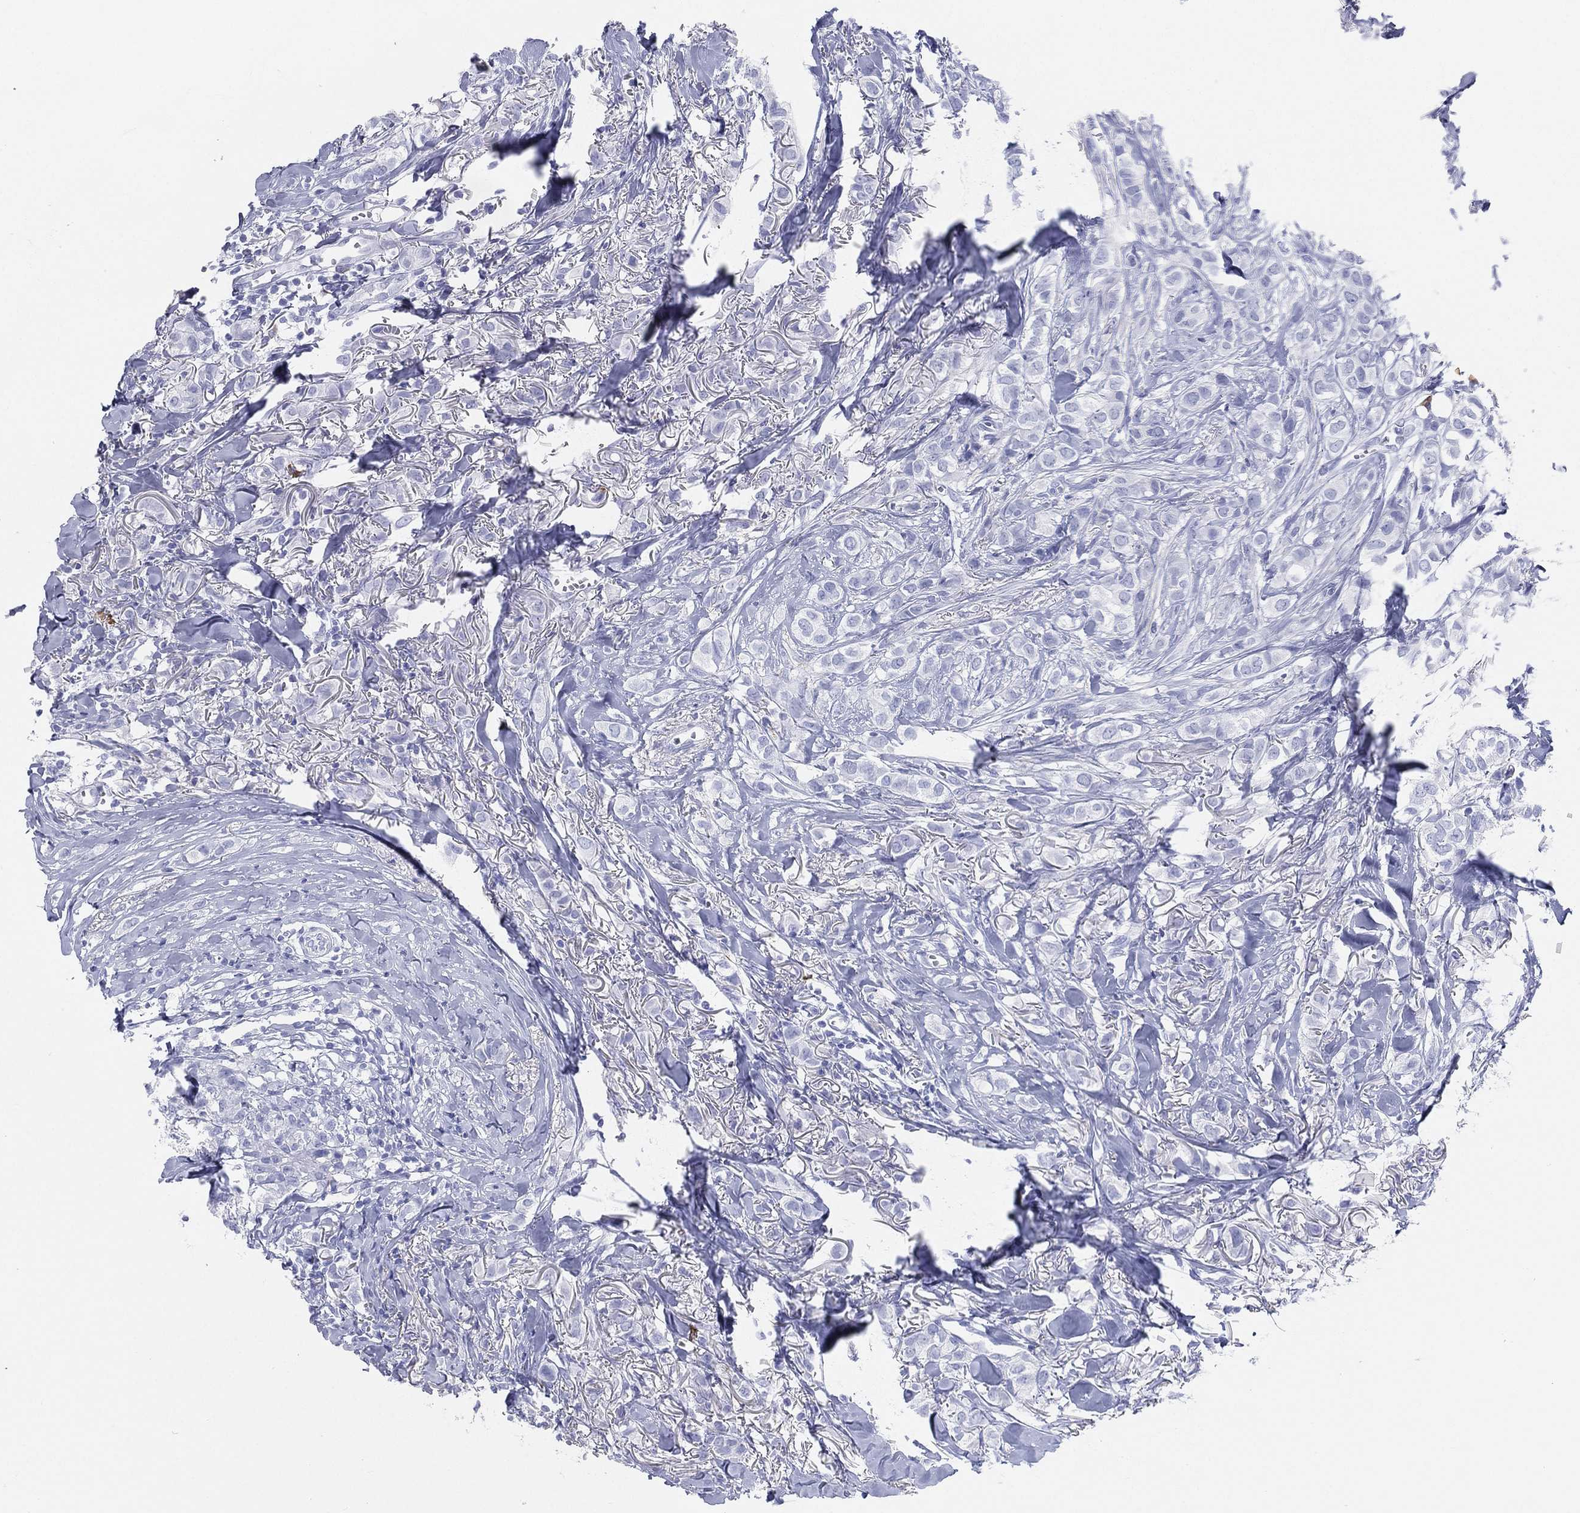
{"staining": {"intensity": "negative", "quantity": "none", "location": "none"}, "tissue": "breast cancer", "cell_type": "Tumor cells", "image_type": "cancer", "snomed": [{"axis": "morphology", "description": "Duct carcinoma"}, {"axis": "topography", "description": "Breast"}], "caption": "DAB (3,3'-diaminobenzidine) immunohistochemical staining of human breast infiltrating ductal carcinoma shows no significant staining in tumor cells.", "gene": "CD79A", "patient": {"sex": "female", "age": 85}}